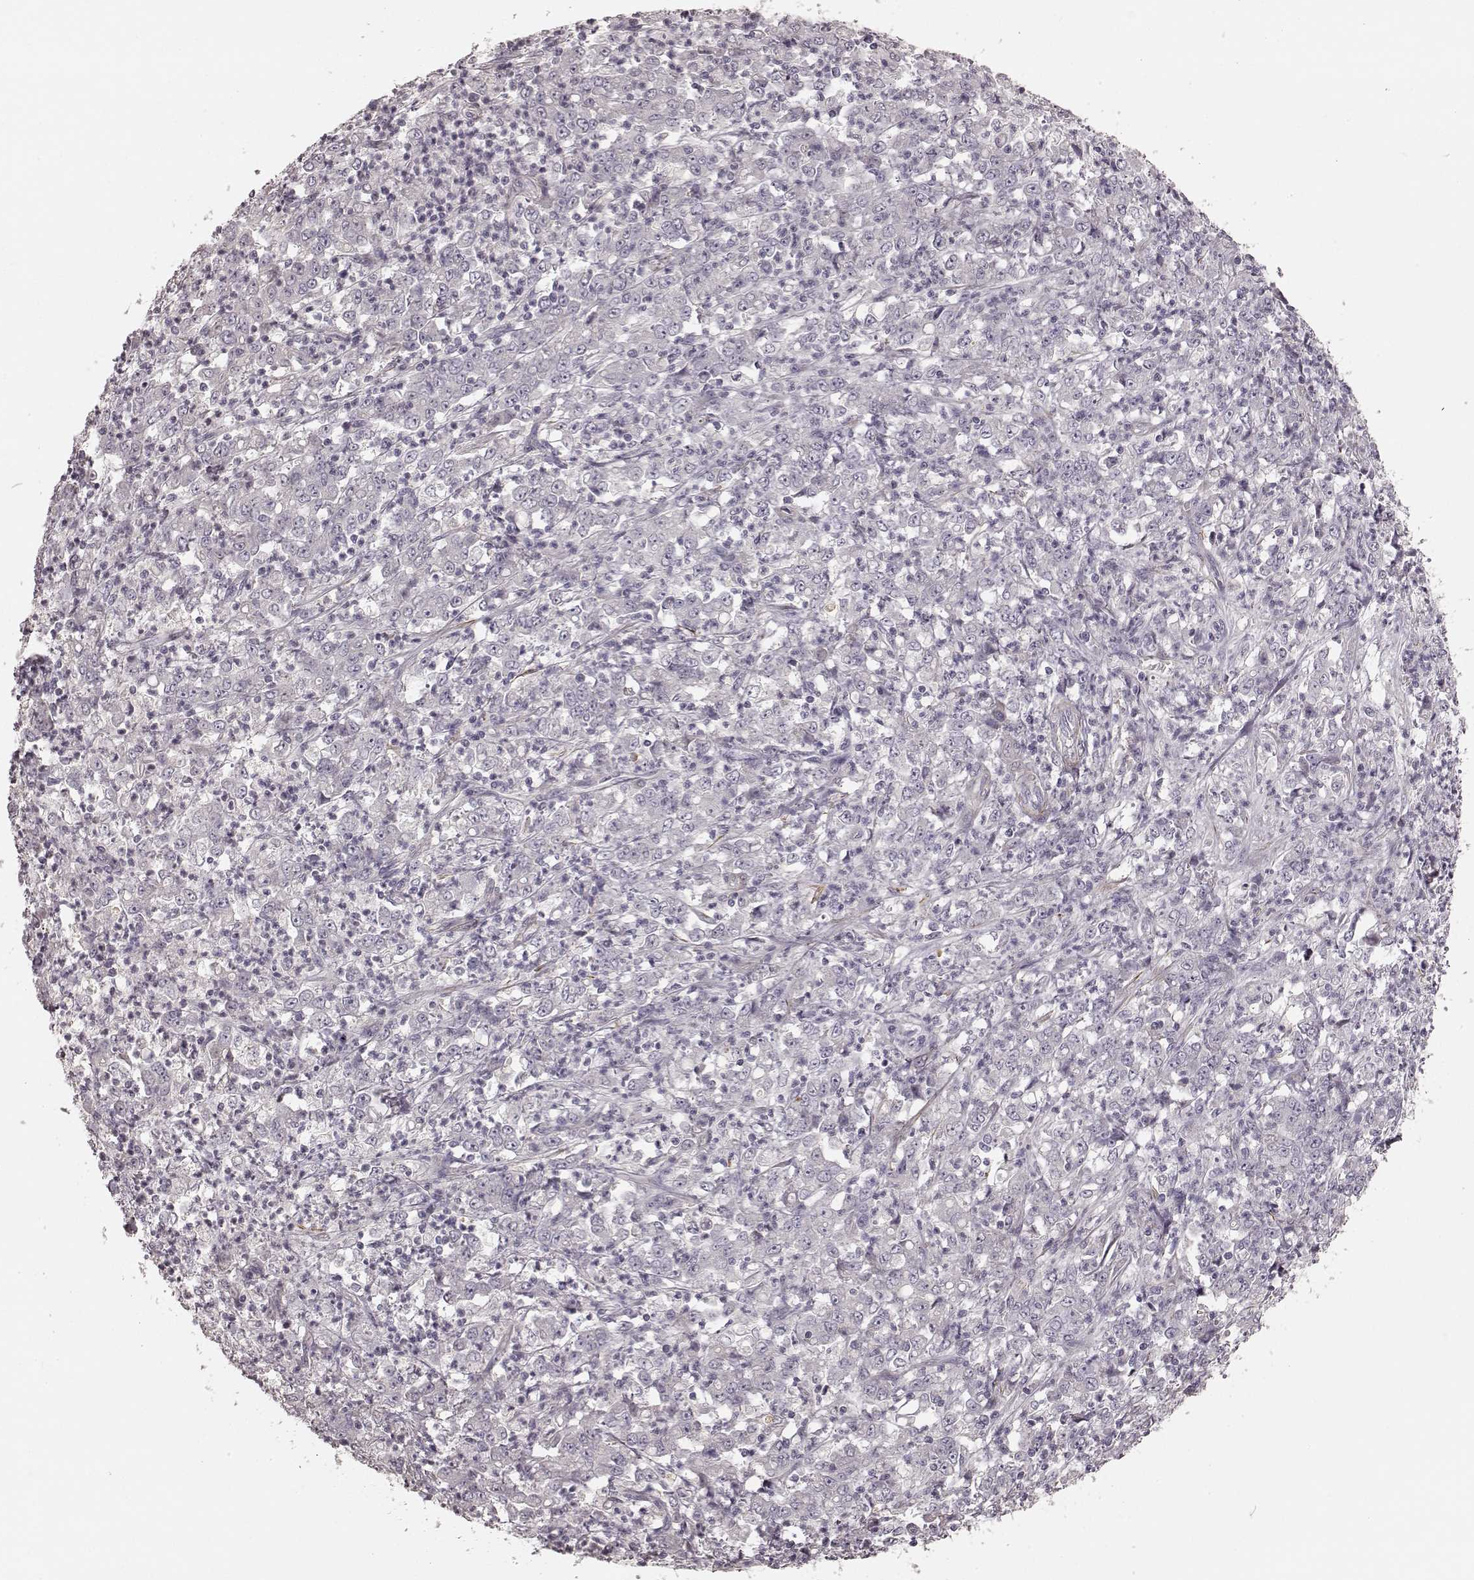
{"staining": {"intensity": "negative", "quantity": "none", "location": "none"}, "tissue": "stomach cancer", "cell_type": "Tumor cells", "image_type": "cancer", "snomed": [{"axis": "morphology", "description": "Adenocarcinoma, NOS"}, {"axis": "topography", "description": "Stomach, lower"}], "caption": "IHC of human stomach adenocarcinoma exhibits no staining in tumor cells.", "gene": "KCNJ9", "patient": {"sex": "female", "age": 71}}